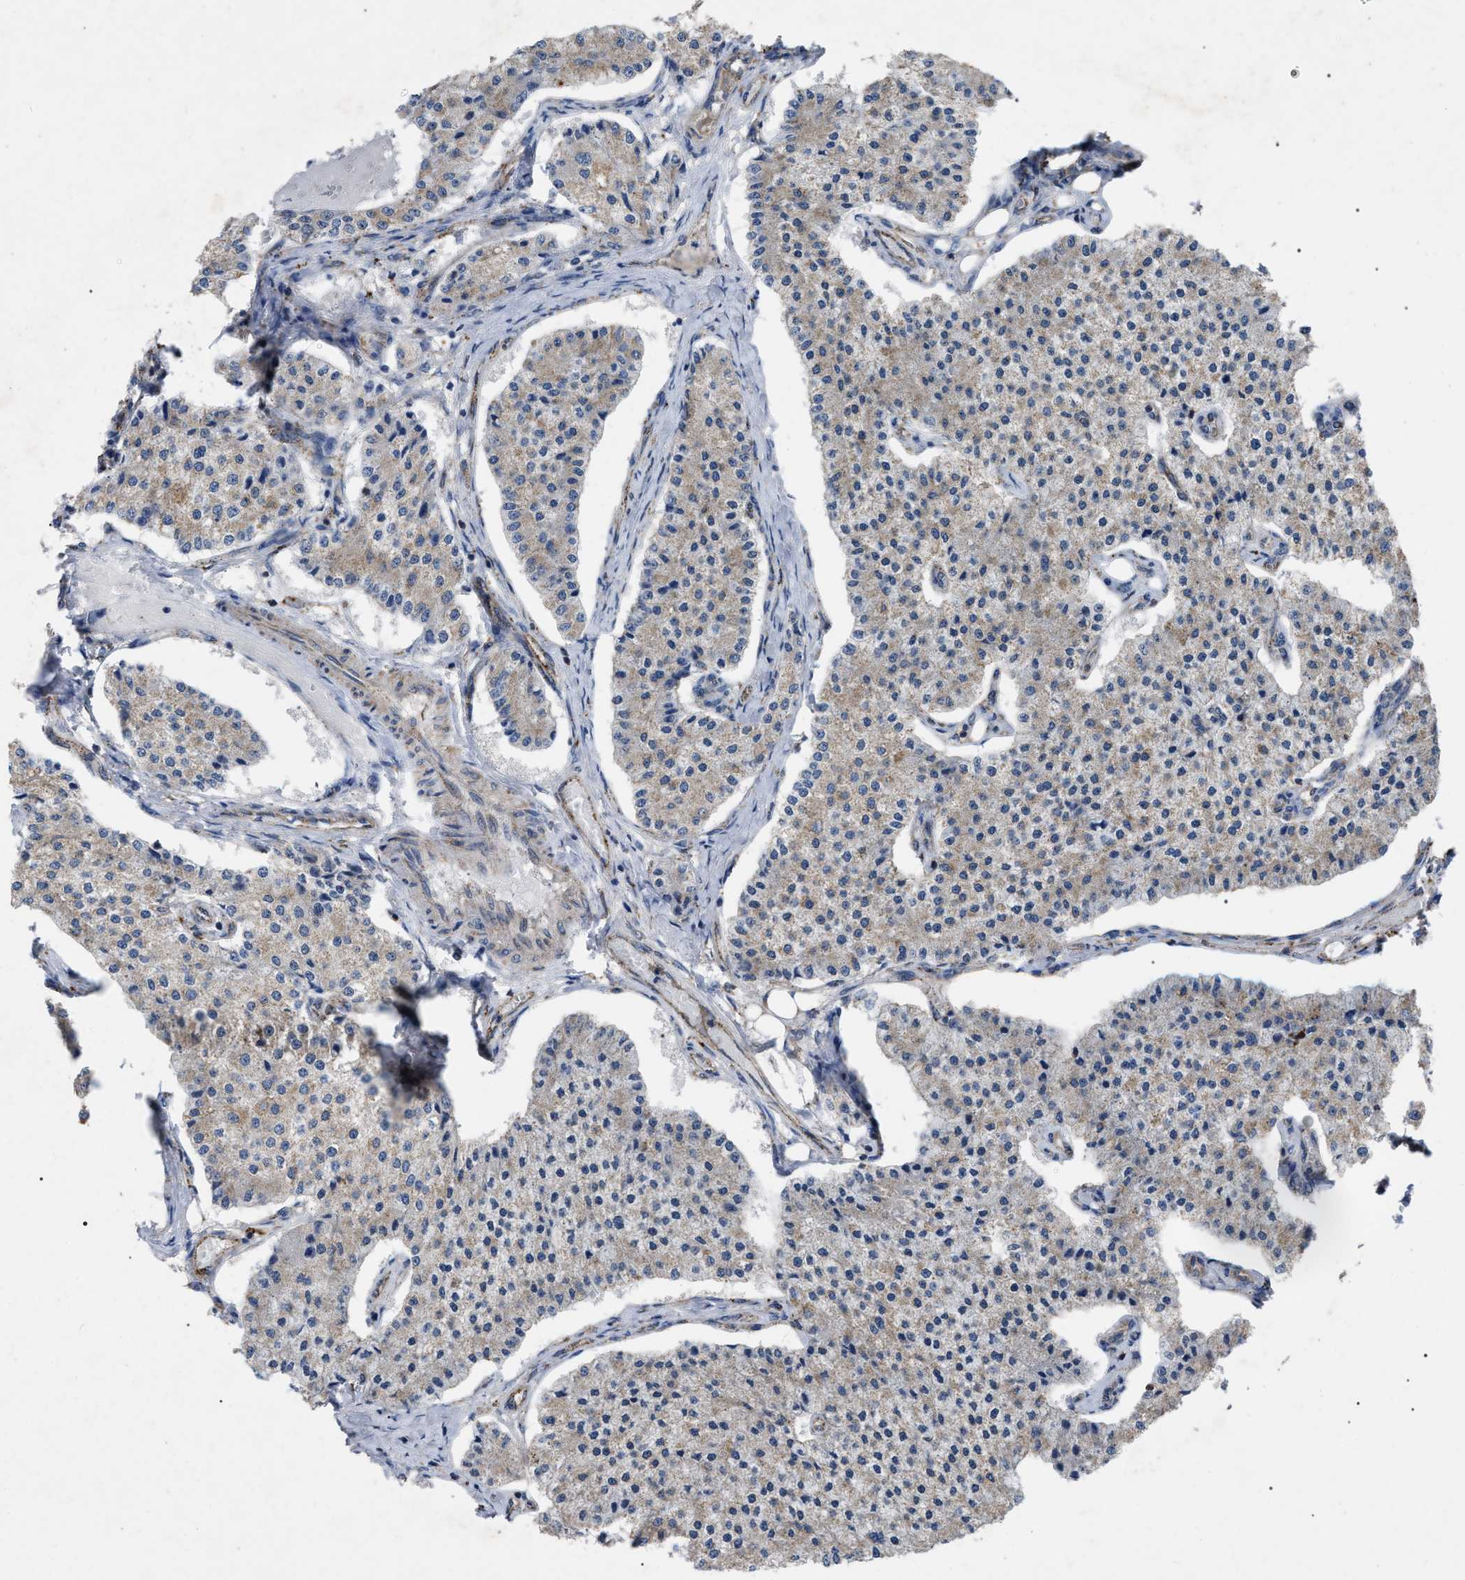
{"staining": {"intensity": "weak", "quantity": ">75%", "location": "cytoplasmic/membranous"}, "tissue": "carcinoid", "cell_type": "Tumor cells", "image_type": "cancer", "snomed": [{"axis": "morphology", "description": "Carcinoid, malignant, NOS"}, {"axis": "topography", "description": "Colon"}], "caption": "Protein staining exhibits weak cytoplasmic/membranous expression in approximately >75% of tumor cells in carcinoid.", "gene": "FAM171A2", "patient": {"sex": "female", "age": 52}}